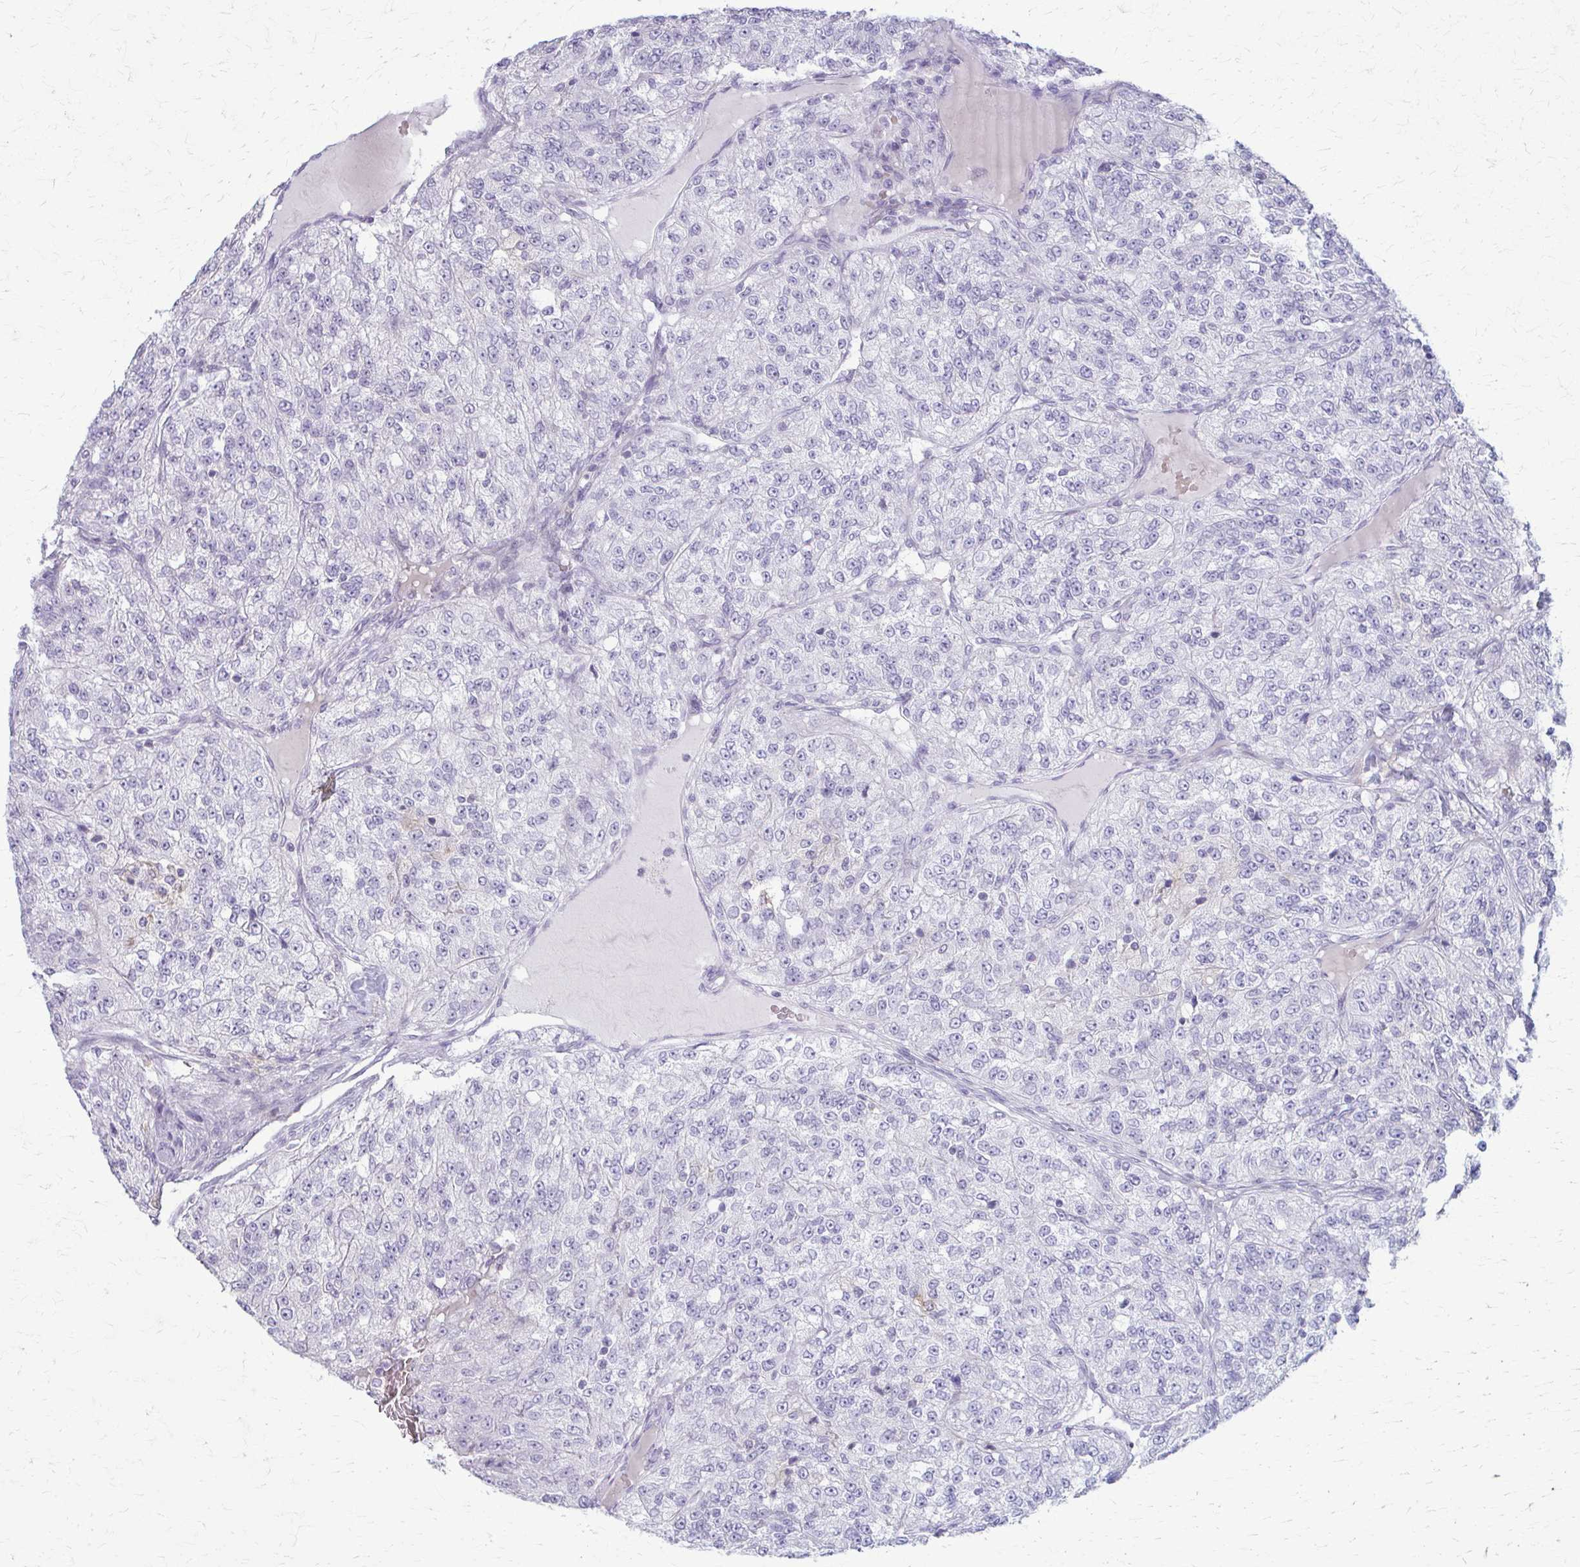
{"staining": {"intensity": "negative", "quantity": "none", "location": "none"}, "tissue": "renal cancer", "cell_type": "Tumor cells", "image_type": "cancer", "snomed": [{"axis": "morphology", "description": "Adenocarcinoma, NOS"}, {"axis": "topography", "description": "Kidney"}], "caption": "IHC histopathology image of human renal cancer stained for a protein (brown), which displays no expression in tumor cells. (DAB immunohistochemistry (IHC), high magnification).", "gene": "LDLRAP1", "patient": {"sex": "female", "age": 63}}